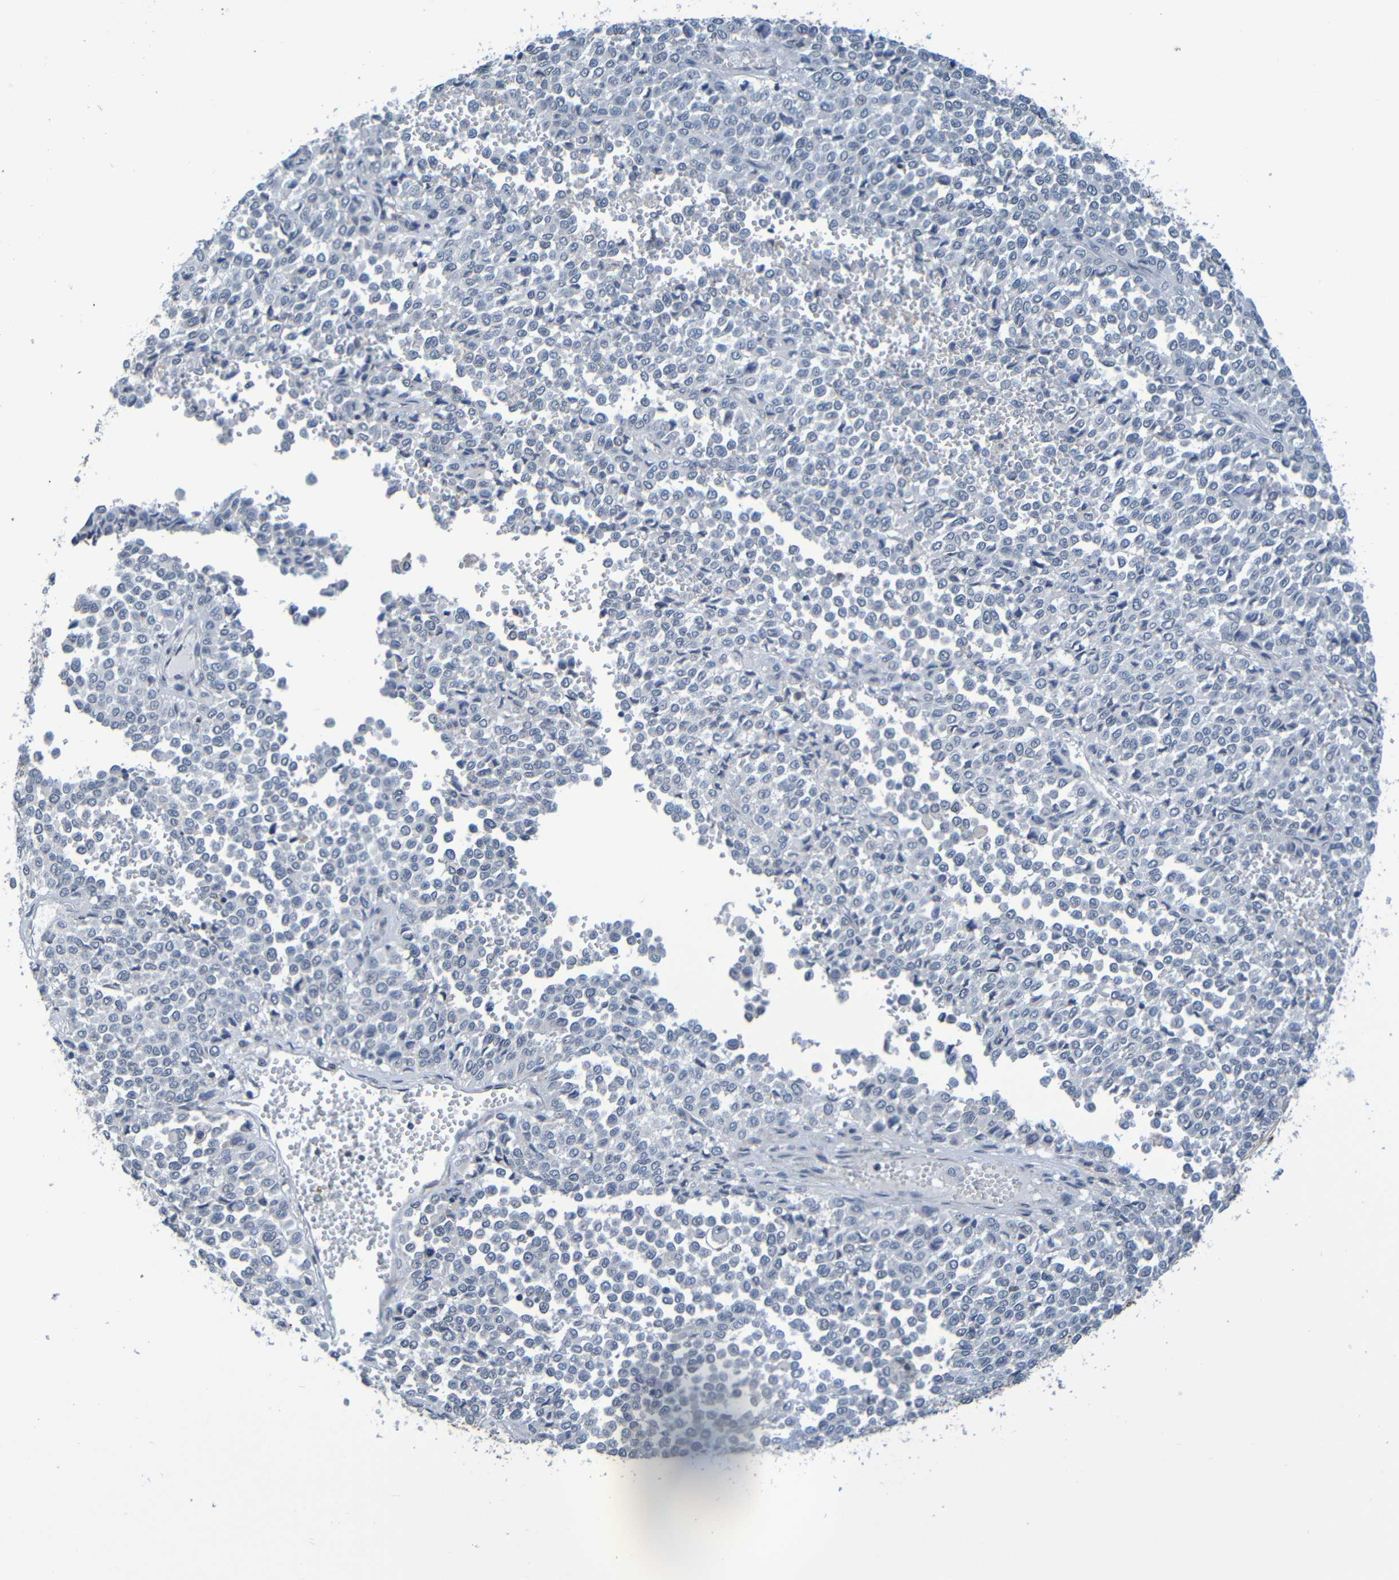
{"staining": {"intensity": "negative", "quantity": "none", "location": "none"}, "tissue": "melanoma", "cell_type": "Tumor cells", "image_type": "cancer", "snomed": [{"axis": "morphology", "description": "Malignant melanoma, Metastatic site"}, {"axis": "topography", "description": "Pancreas"}], "caption": "A histopathology image of malignant melanoma (metastatic site) stained for a protein reveals no brown staining in tumor cells.", "gene": "C3AR1", "patient": {"sex": "female", "age": 30}}